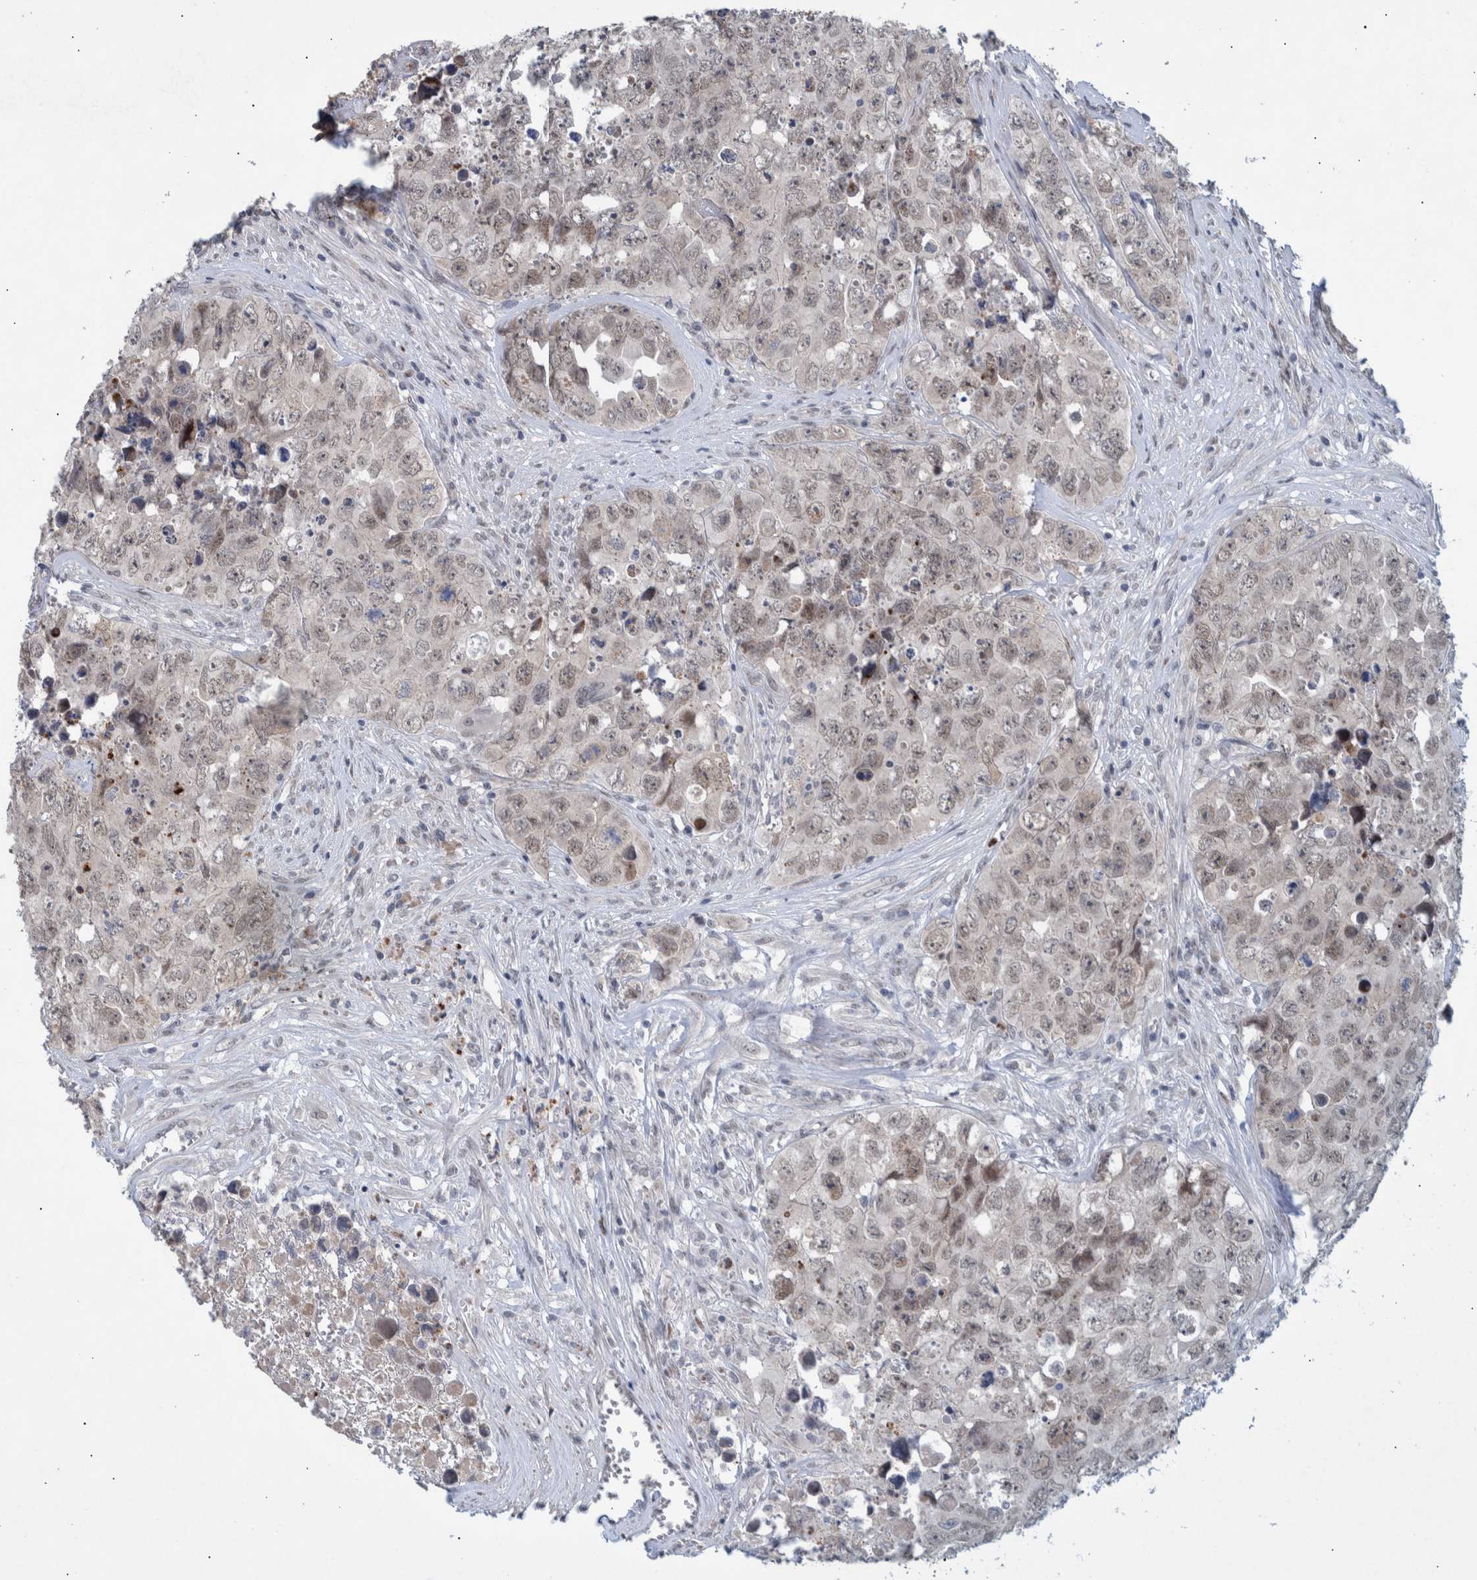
{"staining": {"intensity": "weak", "quantity": ">75%", "location": "nuclear"}, "tissue": "testis cancer", "cell_type": "Tumor cells", "image_type": "cancer", "snomed": [{"axis": "morphology", "description": "Seminoma, NOS"}, {"axis": "morphology", "description": "Carcinoma, Embryonal, NOS"}, {"axis": "topography", "description": "Testis"}], "caption": "Protein staining of testis cancer (seminoma) tissue reveals weak nuclear positivity in approximately >75% of tumor cells.", "gene": "ESRP1", "patient": {"sex": "male", "age": 43}}